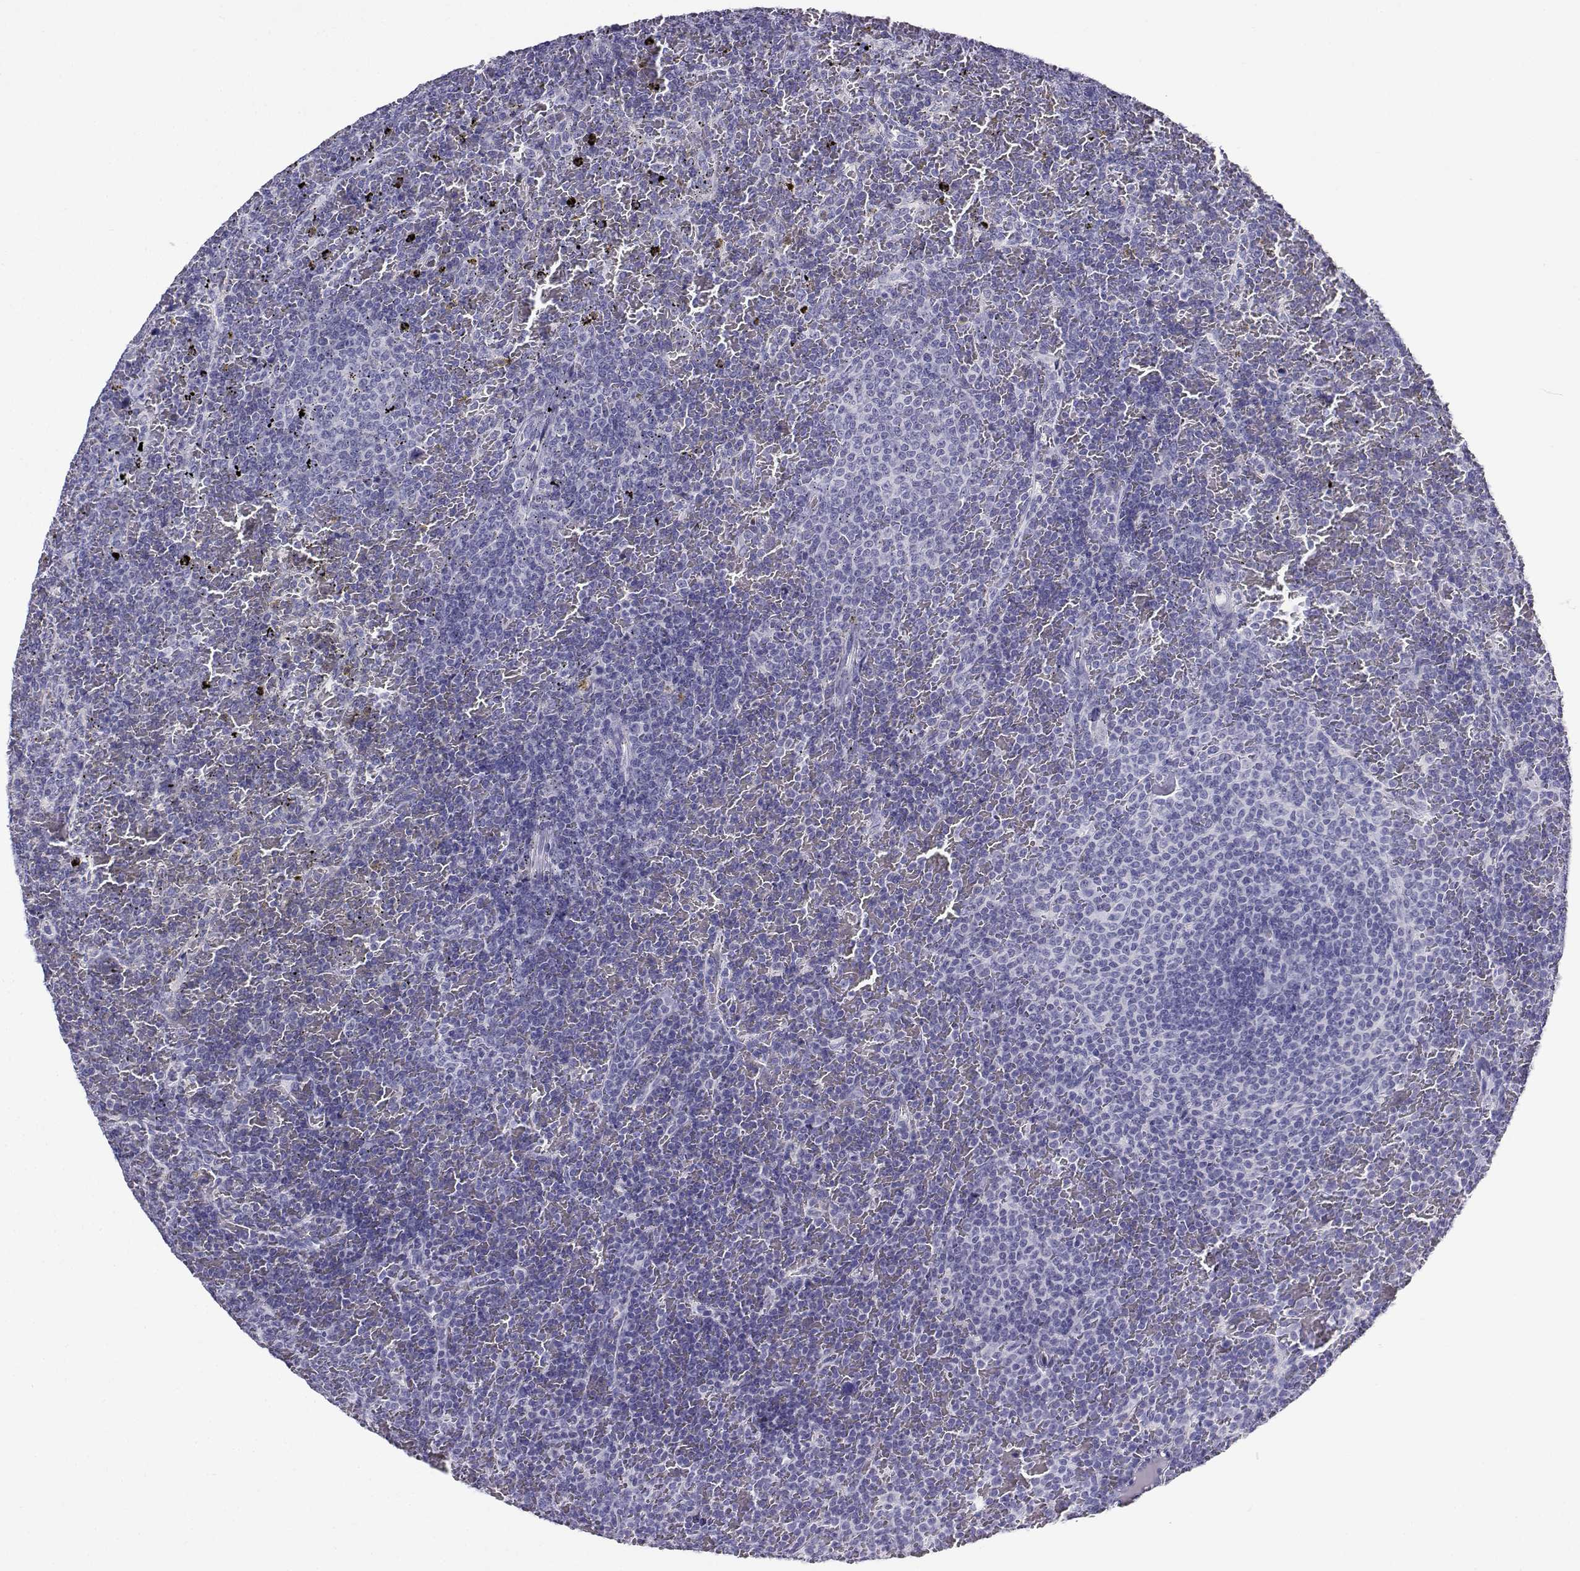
{"staining": {"intensity": "negative", "quantity": "none", "location": "none"}, "tissue": "lymphoma", "cell_type": "Tumor cells", "image_type": "cancer", "snomed": [{"axis": "morphology", "description": "Malignant lymphoma, non-Hodgkin's type, Low grade"}, {"axis": "topography", "description": "Spleen"}], "caption": "An image of human malignant lymphoma, non-Hodgkin's type (low-grade) is negative for staining in tumor cells.", "gene": "CABS1", "patient": {"sex": "female", "age": 77}}